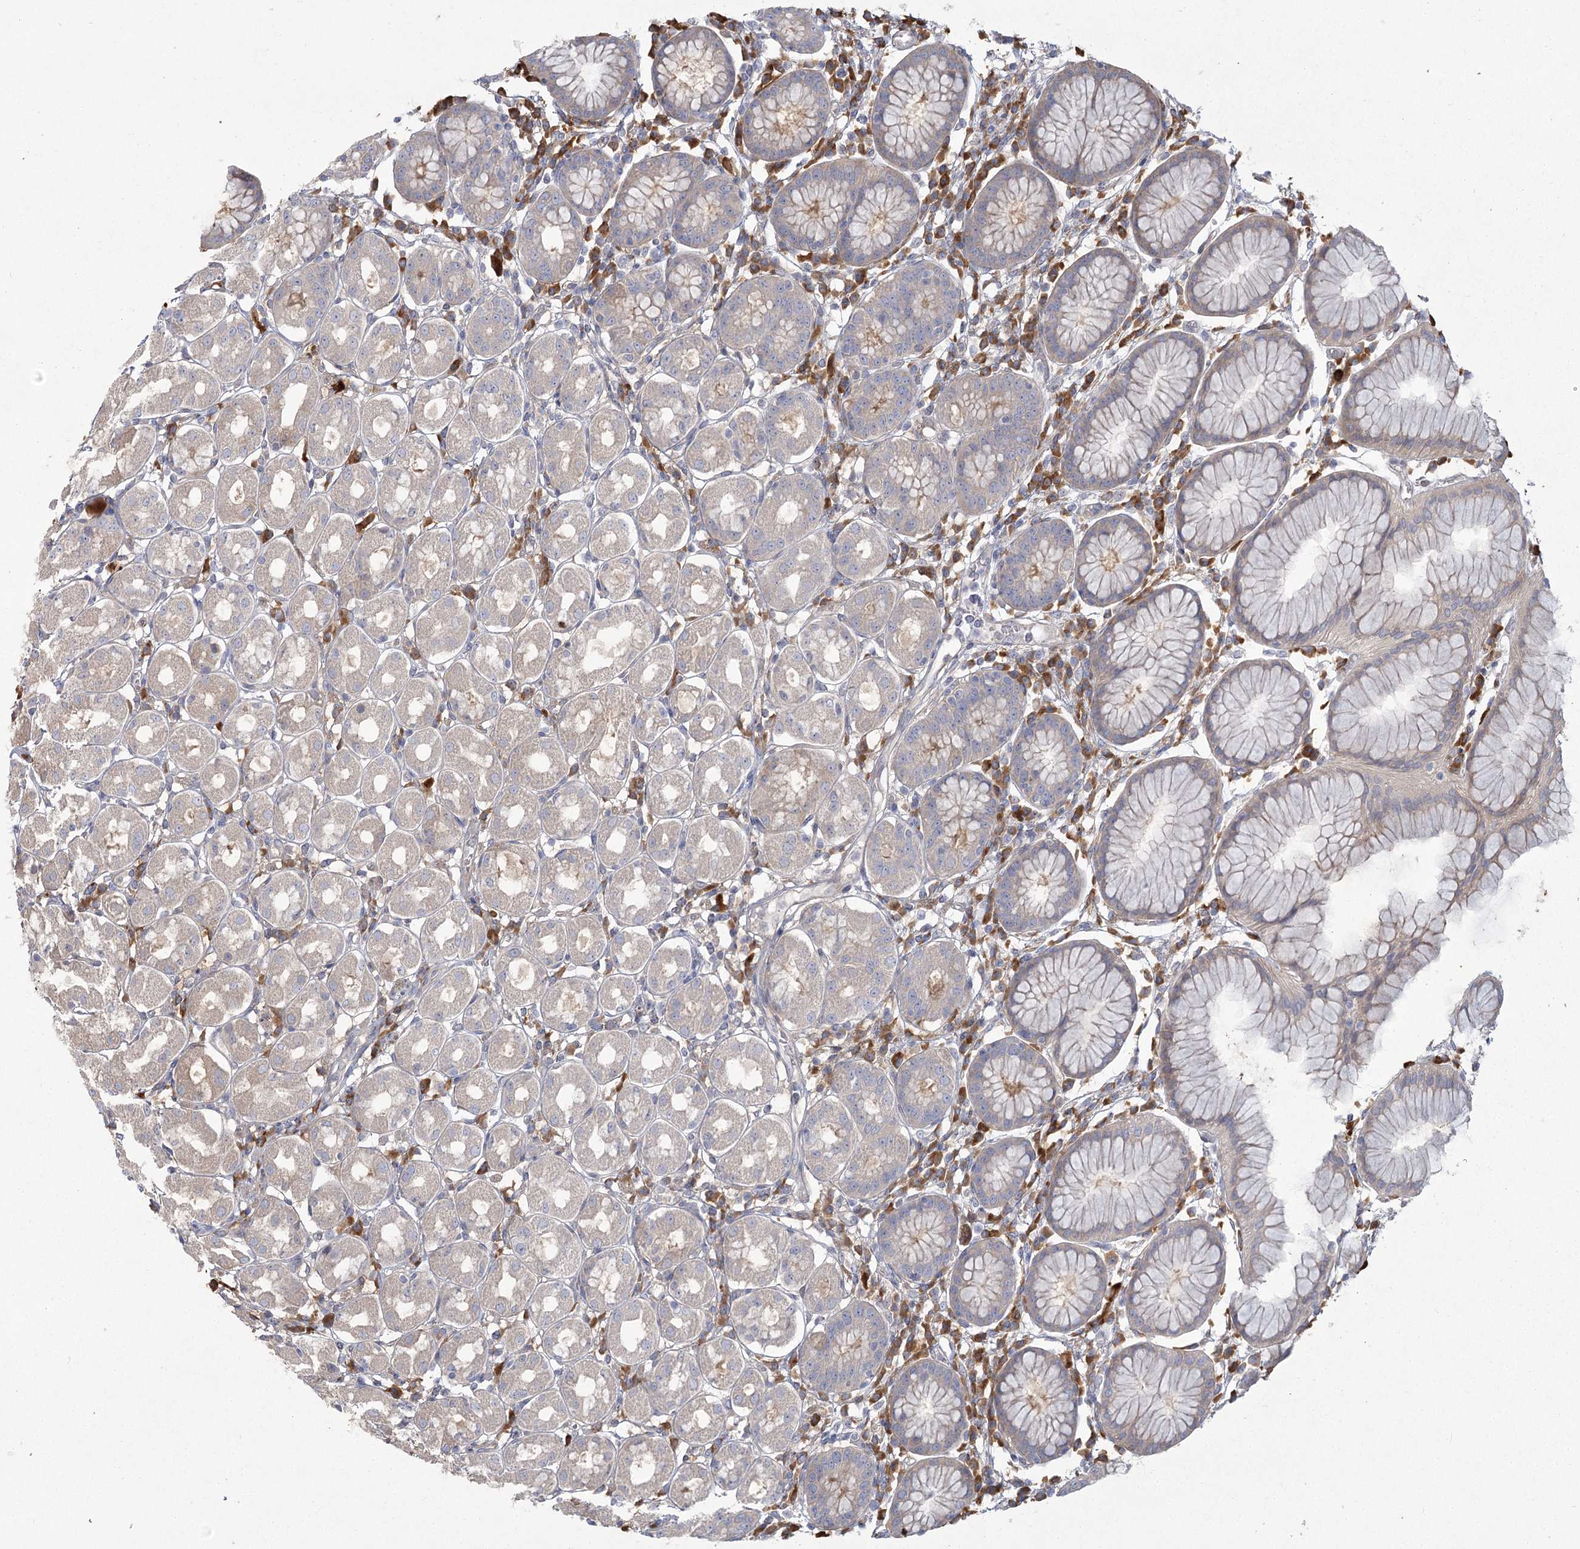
{"staining": {"intensity": "negative", "quantity": "none", "location": "none"}, "tissue": "stomach", "cell_type": "Glandular cells", "image_type": "normal", "snomed": [{"axis": "morphology", "description": "Normal tissue, NOS"}, {"axis": "topography", "description": "Stomach"}, {"axis": "topography", "description": "Stomach, lower"}], "caption": "Photomicrograph shows no protein positivity in glandular cells of unremarkable stomach.", "gene": "CAMTA1", "patient": {"sex": "female", "age": 56}}